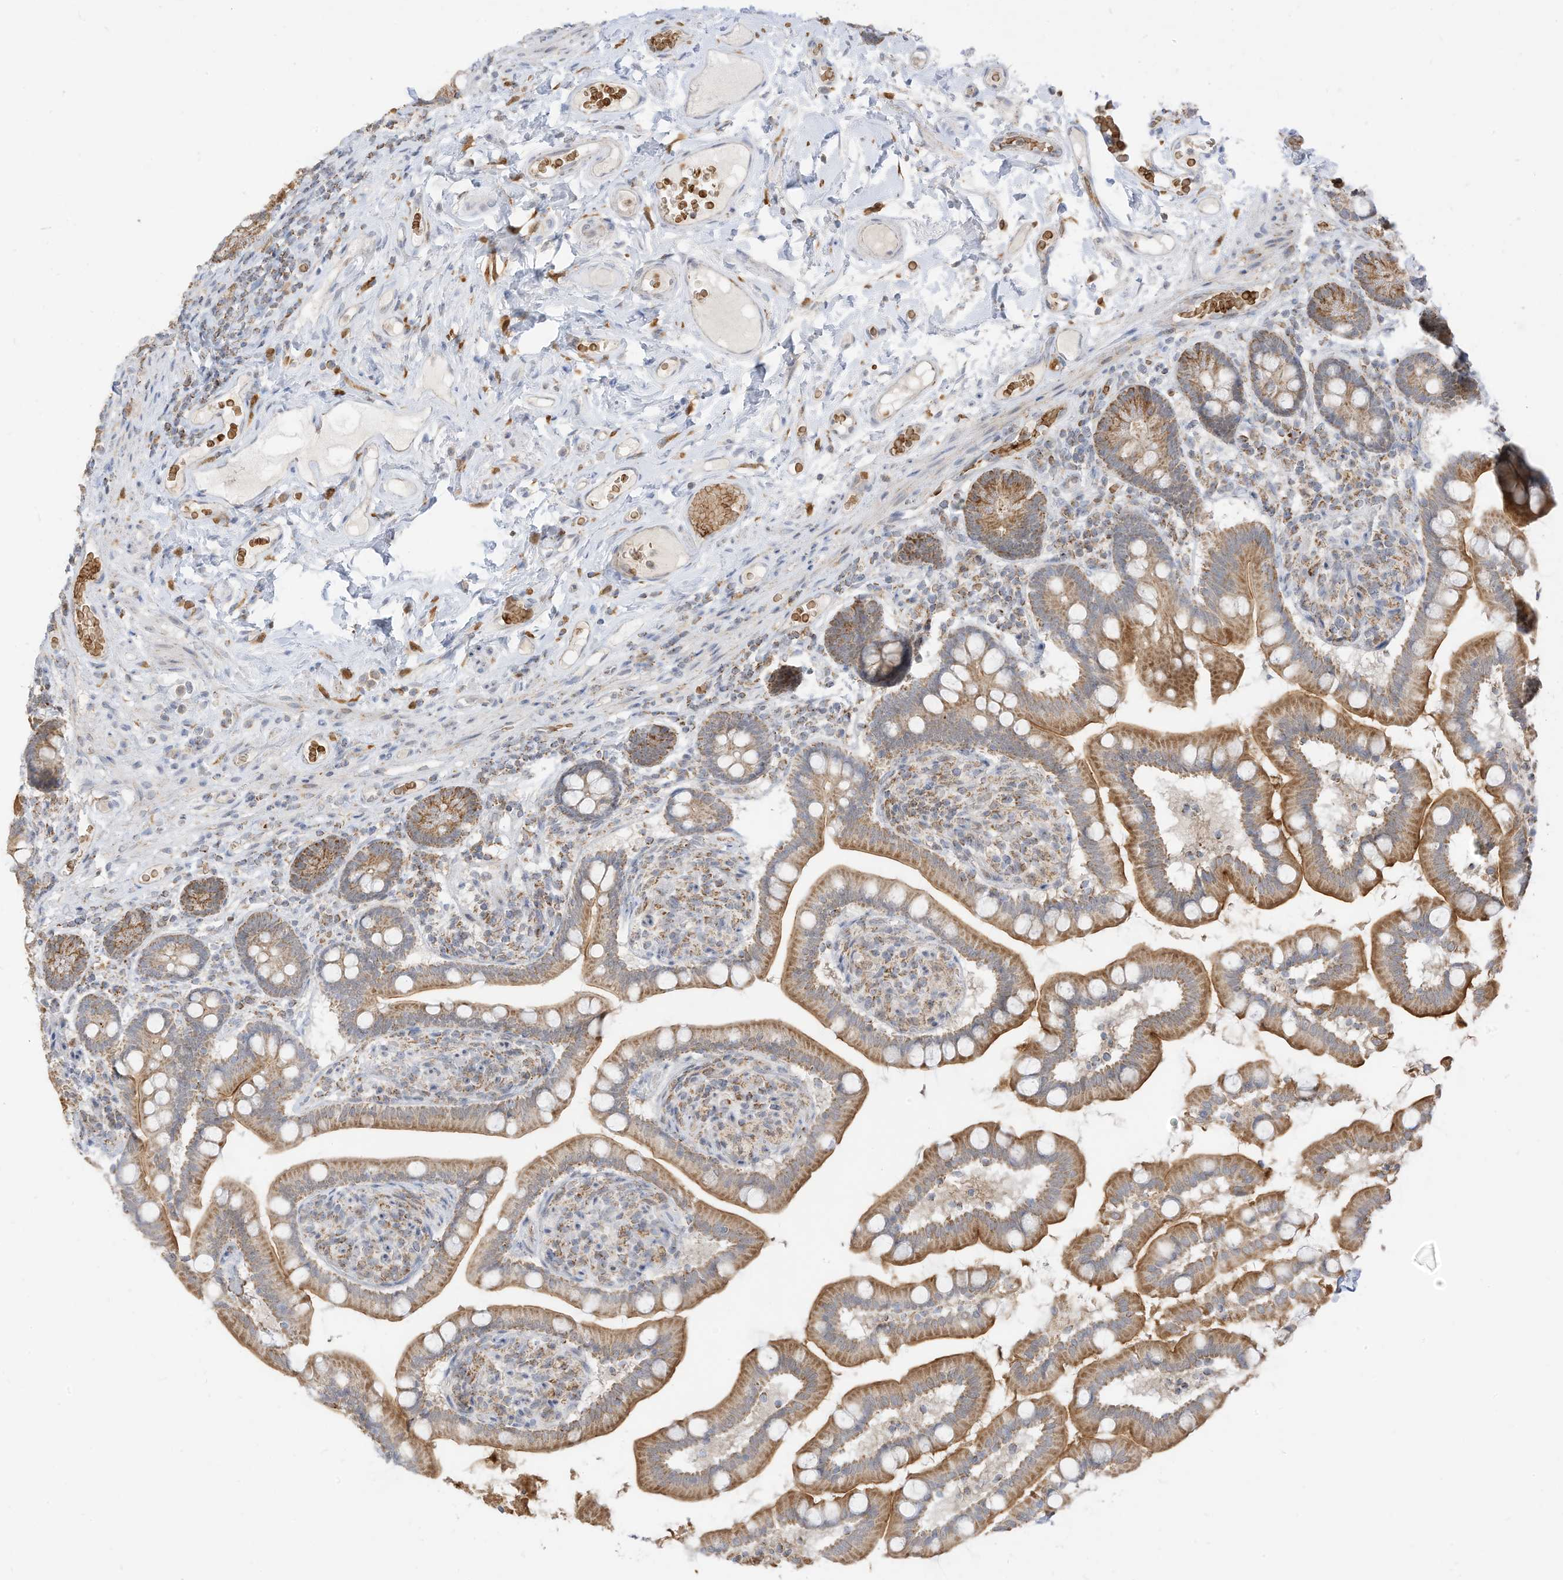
{"staining": {"intensity": "strong", "quantity": ">75%", "location": "cytoplasmic/membranous"}, "tissue": "small intestine", "cell_type": "Glandular cells", "image_type": "normal", "snomed": [{"axis": "morphology", "description": "Normal tissue, NOS"}, {"axis": "topography", "description": "Small intestine"}], "caption": "The image demonstrates staining of normal small intestine, revealing strong cytoplasmic/membranous protein staining (brown color) within glandular cells. The protein is shown in brown color, while the nuclei are stained blue.", "gene": "MTUS2", "patient": {"sex": "female", "age": 64}}